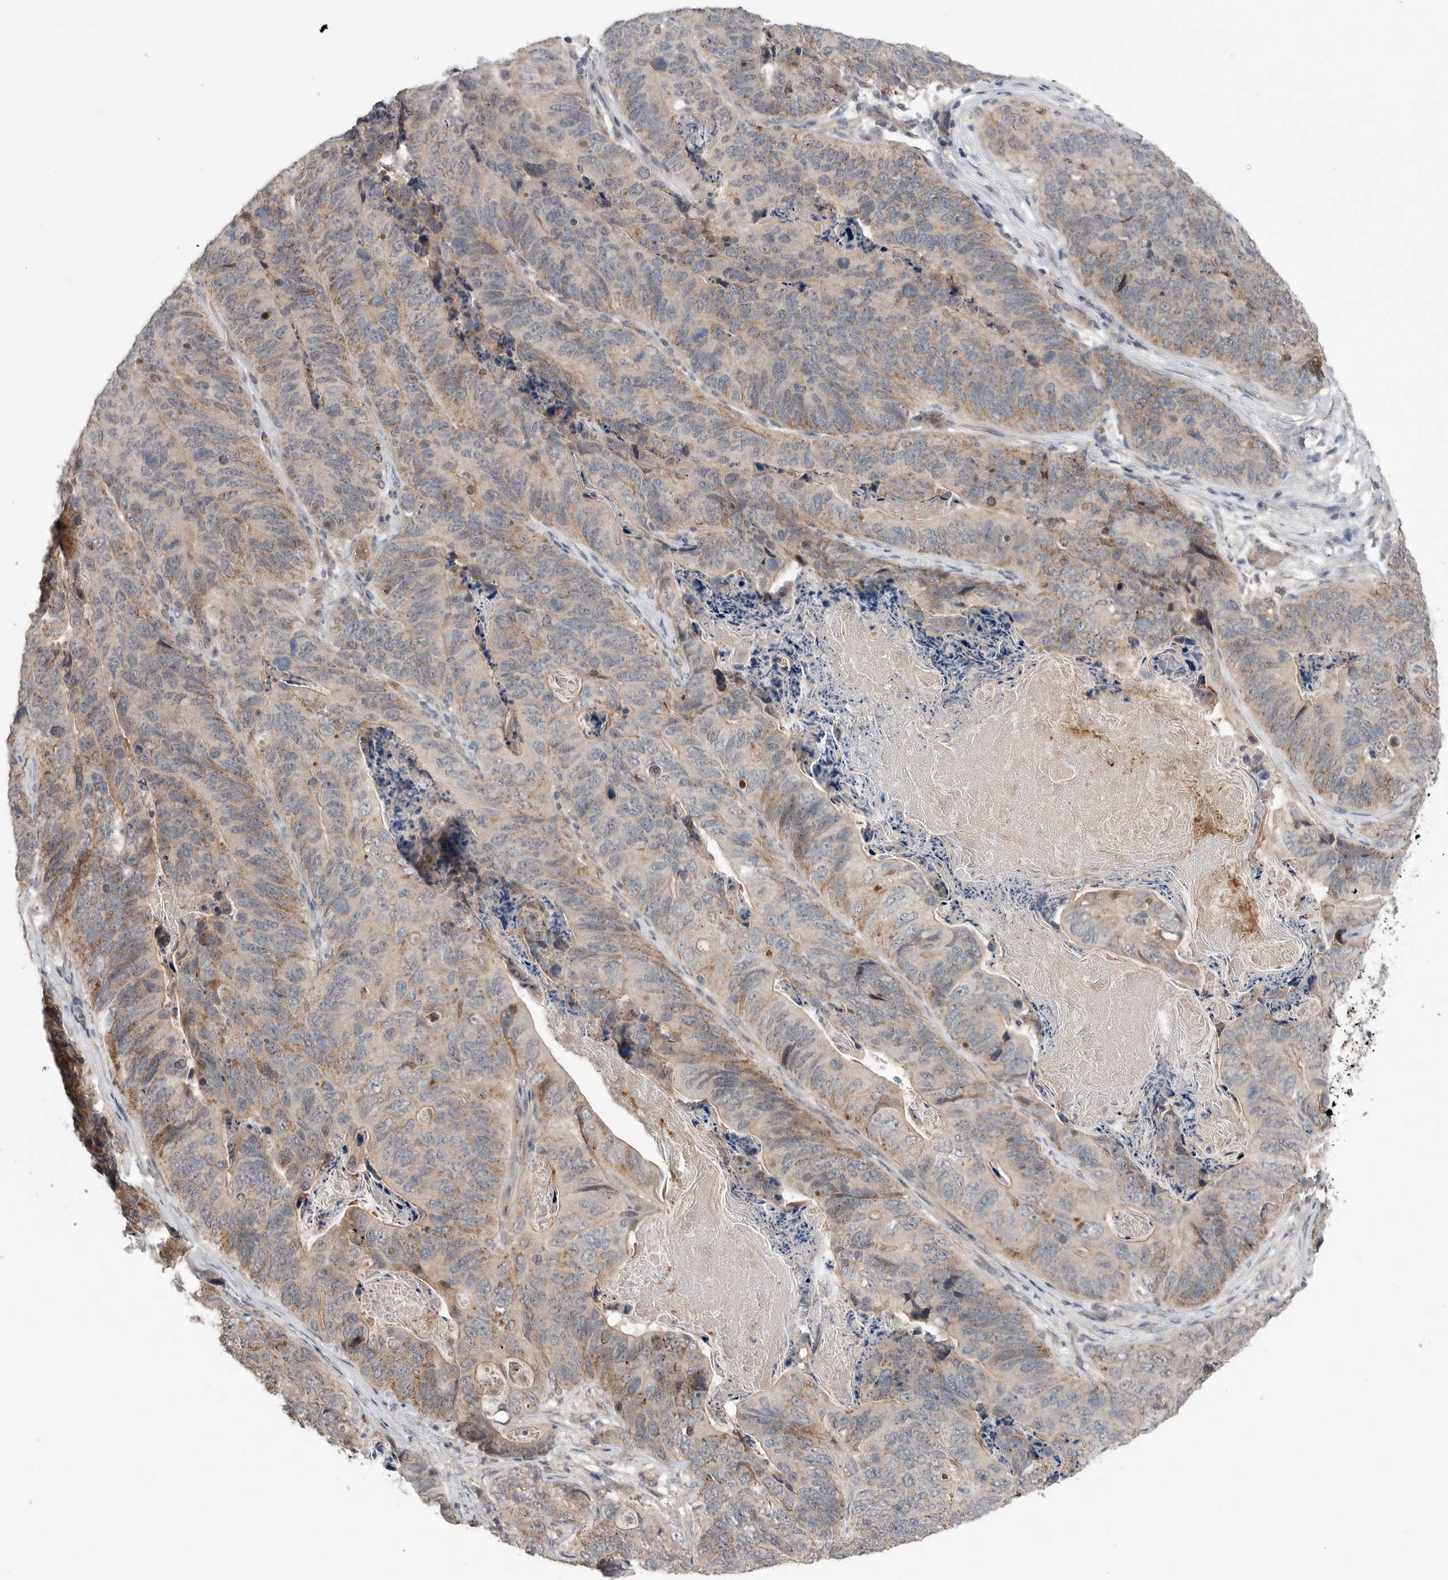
{"staining": {"intensity": "weak", "quantity": ">75%", "location": "cytoplasmic/membranous"}, "tissue": "stomach cancer", "cell_type": "Tumor cells", "image_type": "cancer", "snomed": [{"axis": "morphology", "description": "Normal tissue, NOS"}, {"axis": "morphology", "description": "Adenocarcinoma, NOS"}, {"axis": "topography", "description": "Stomach"}], "caption": "Tumor cells demonstrate low levels of weak cytoplasmic/membranous positivity in about >75% of cells in human stomach cancer (adenocarcinoma). (DAB IHC with brightfield microscopy, high magnification).", "gene": "SCP2", "patient": {"sex": "female", "age": 89}}